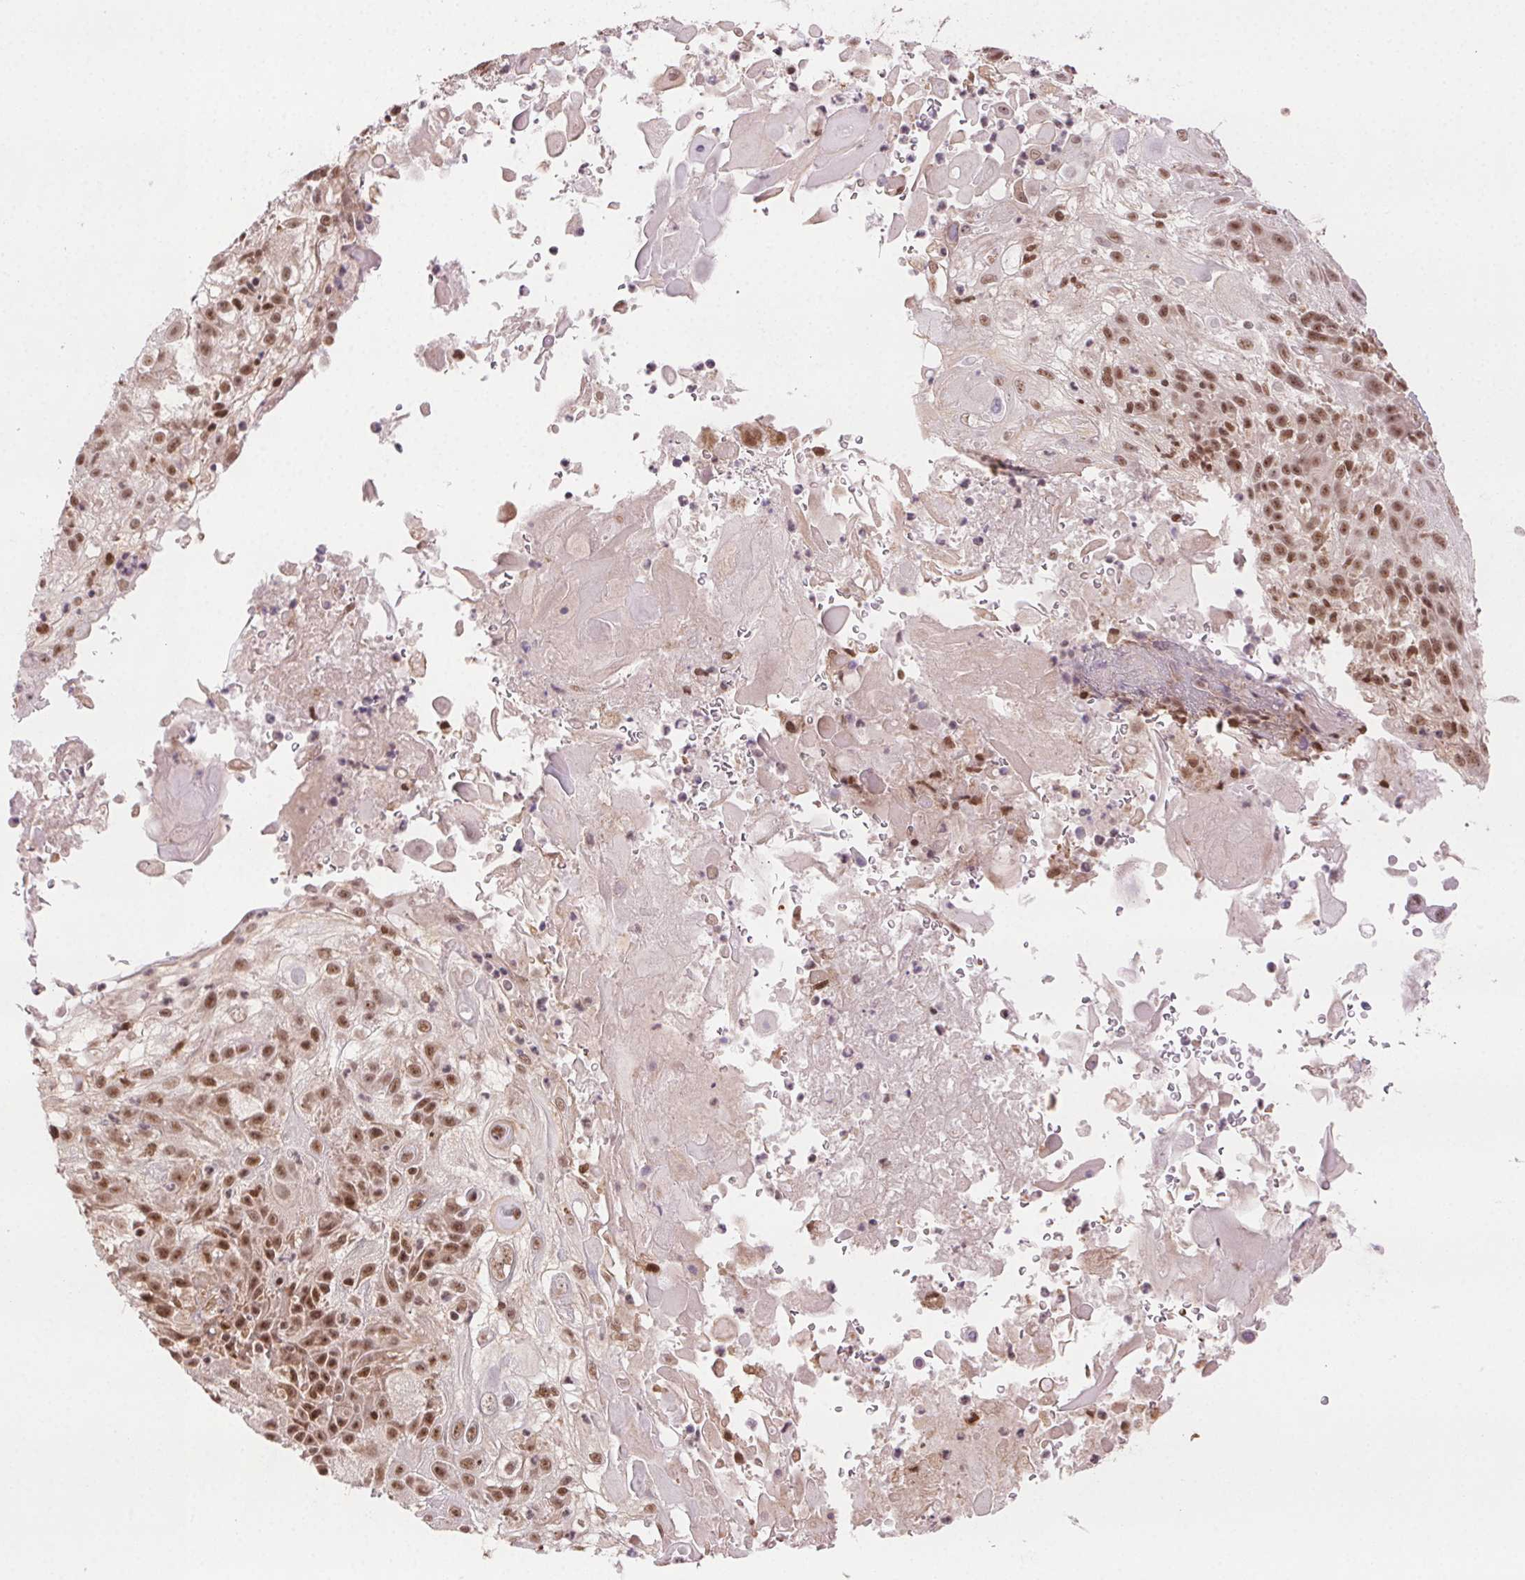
{"staining": {"intensity": "moderate", "quantity": ">75%", "location": "nuclear"}, "tissue": "skin cancer", "cell_type": "Tumor cells", "image_type": "cancer", "snomed": [{"axis": "morphology", "description": "Normal tissue, NOS"}, {"axis": "morphology", "description": "Squamous cell carcinoma, NOS"}, {"axis": "topography", "description": "Skin"}], "caption": "Protein expression analysis of human skin squamous cell carcinoma reveals moderate nuclear positivity in approximately >75% of tumor cells. (DAB IHC with brightfield microscopy, high magnification).", "gene": "TREML4", "patient": {"sex": "female", "age": 83}}